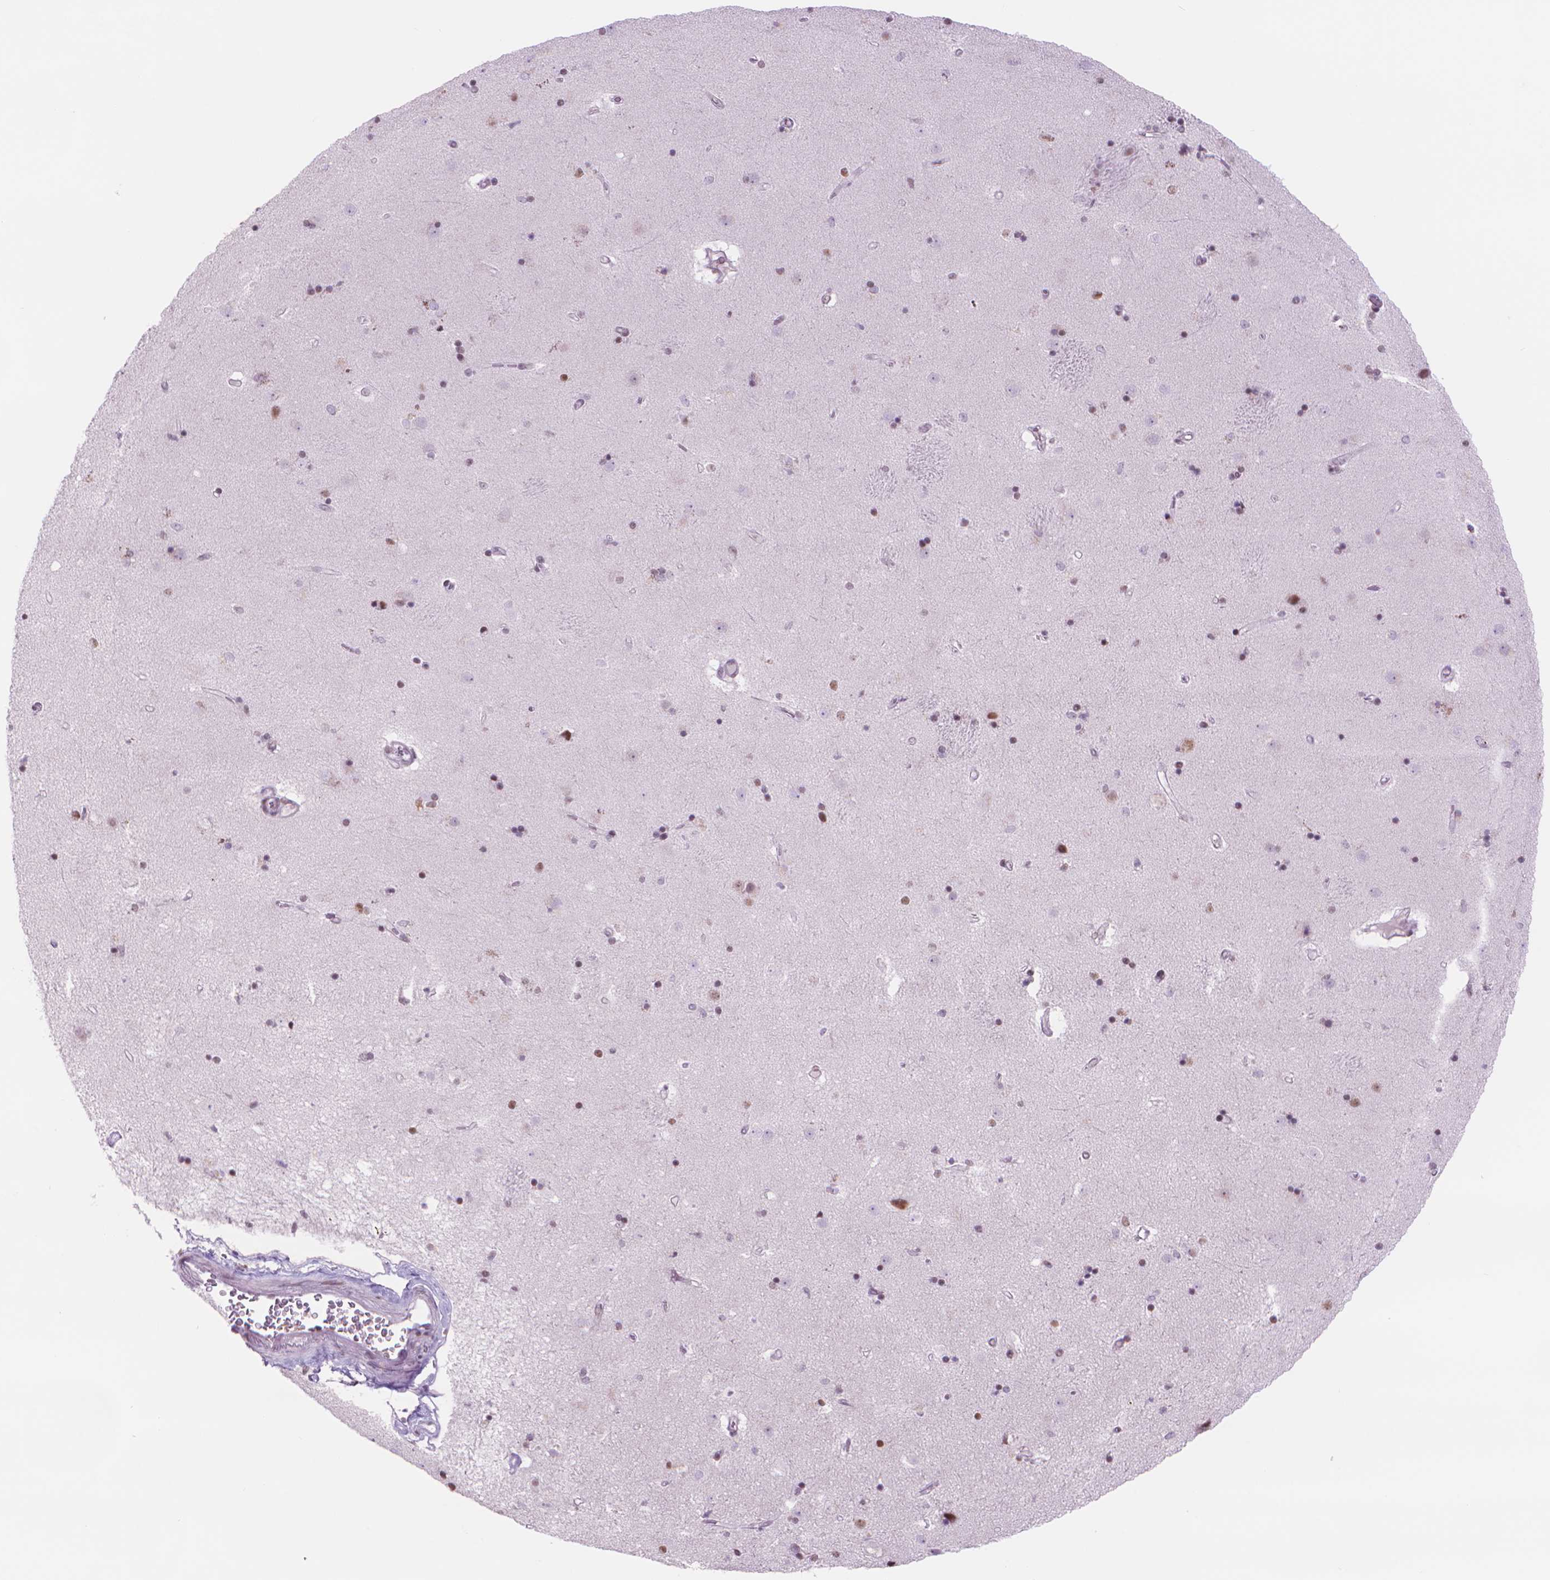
{"staining": {"intensity": "moderate", "quantity": "<25%", "location": "nuclear"}, "tissue": "caudate", "cell_type": "Glial cells", "image_type": "normal", "snomed": [{"axis": "morphology", "description": "Normal tissue, NOS"}, {"axis": "topography", "description": "Lateral ventricle wall"}], "caption": "This is a photomicrograph of immunohistochemistry staining of unremarkable caudate, which shows moderate expression in the nuclear of glial cells.", "gene": "POLR3D", "patient": {"sex": "female", "age": 71}}